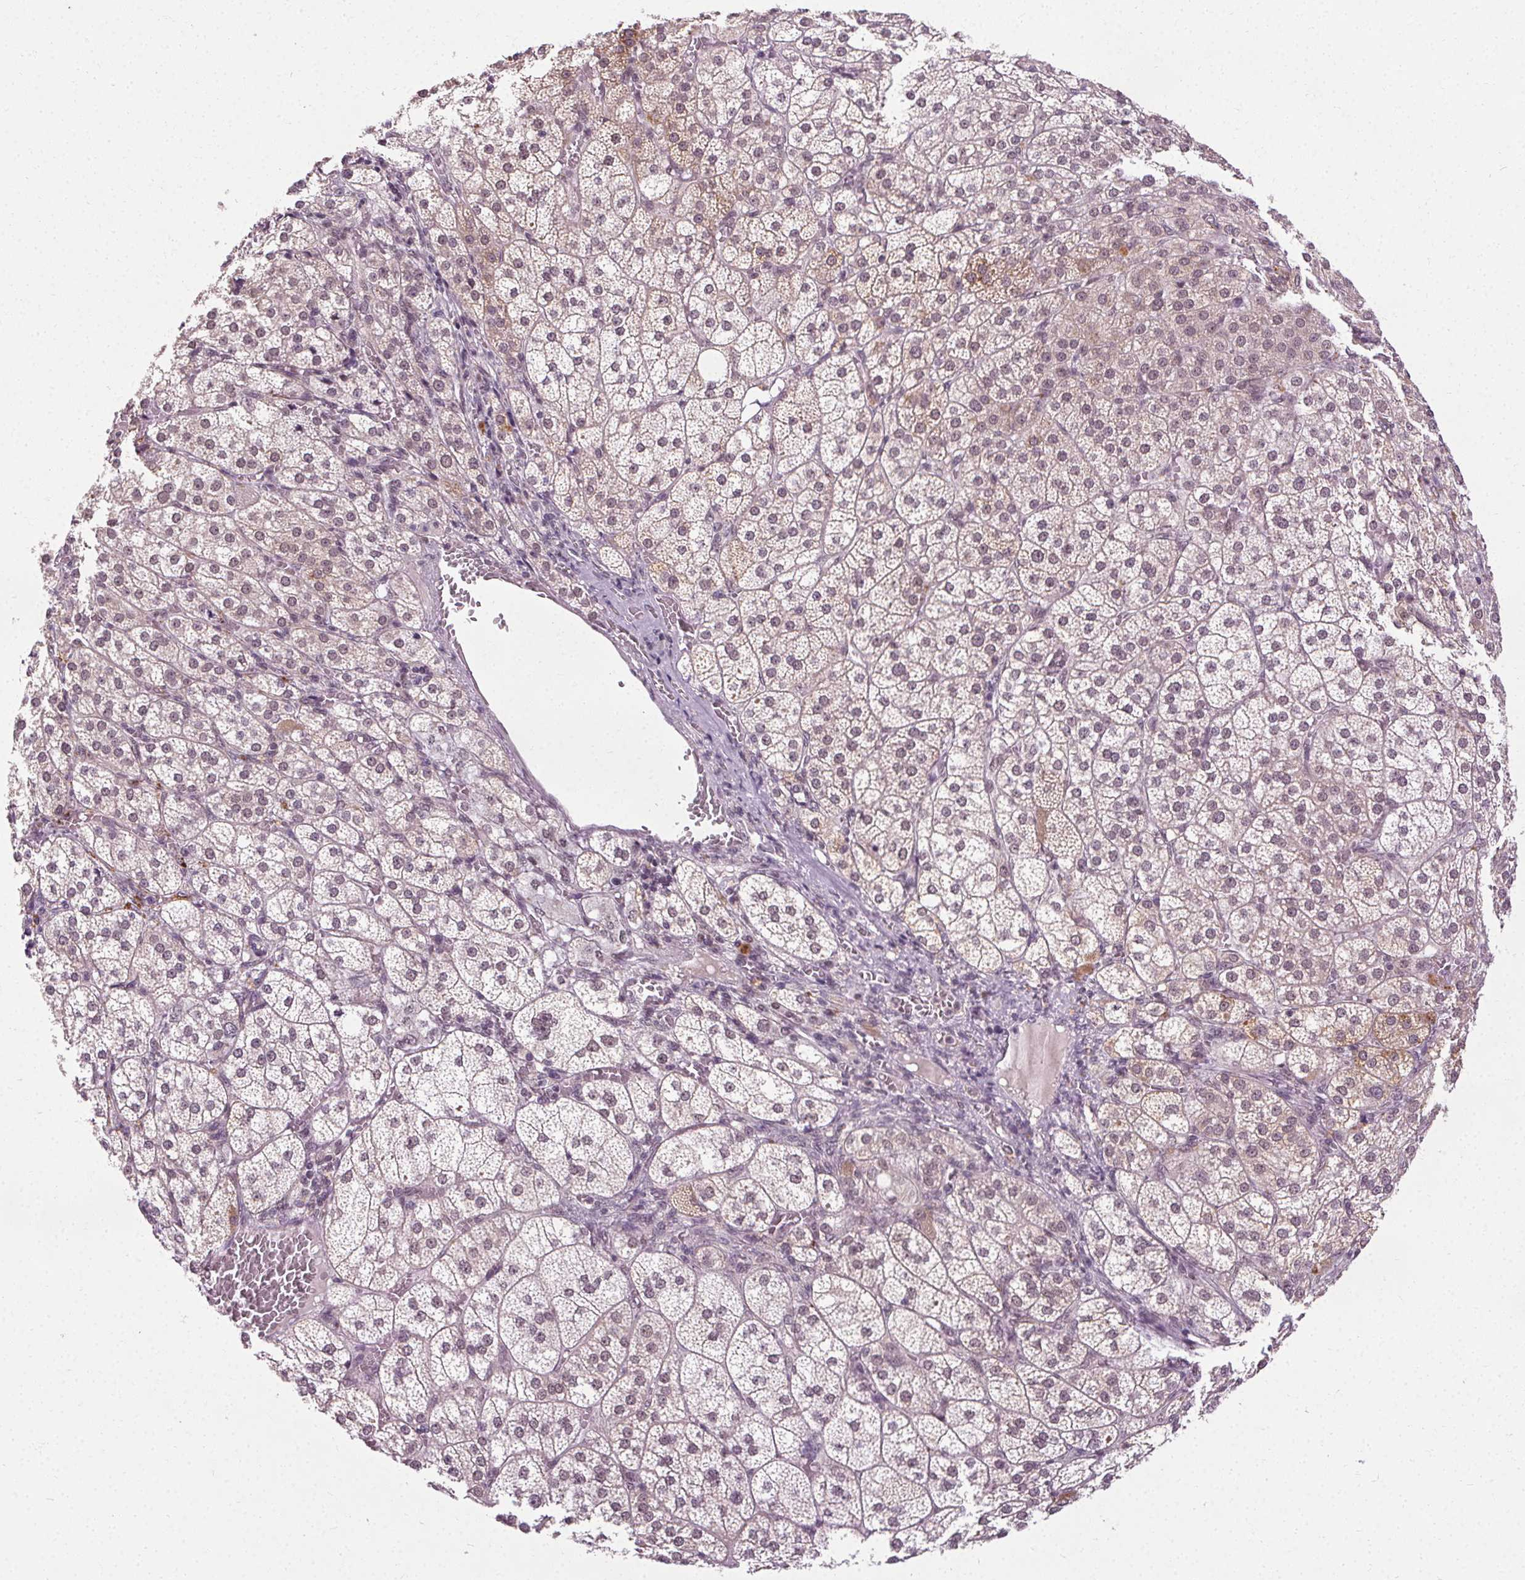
{"staining": {"intensity": "moderate", "quantity": "25%-75%", "location": "nuclear"}, "tissue": "adrenal gland", "cell_type": "Glandular cells", "image_type": "normal", "snomed": [{"axis": "morphology", "description": "Normal tissue, NOS"}, {"axis": "topography", "description": "Adrenal gland"}], "caption": "Protein staining shows moderate nuclear positivity in approximately 25%-75% of glandular cells in unremarkable adrenal gland.", "gene": "MED6", "patient": {"sex": "female", "age": 60}}